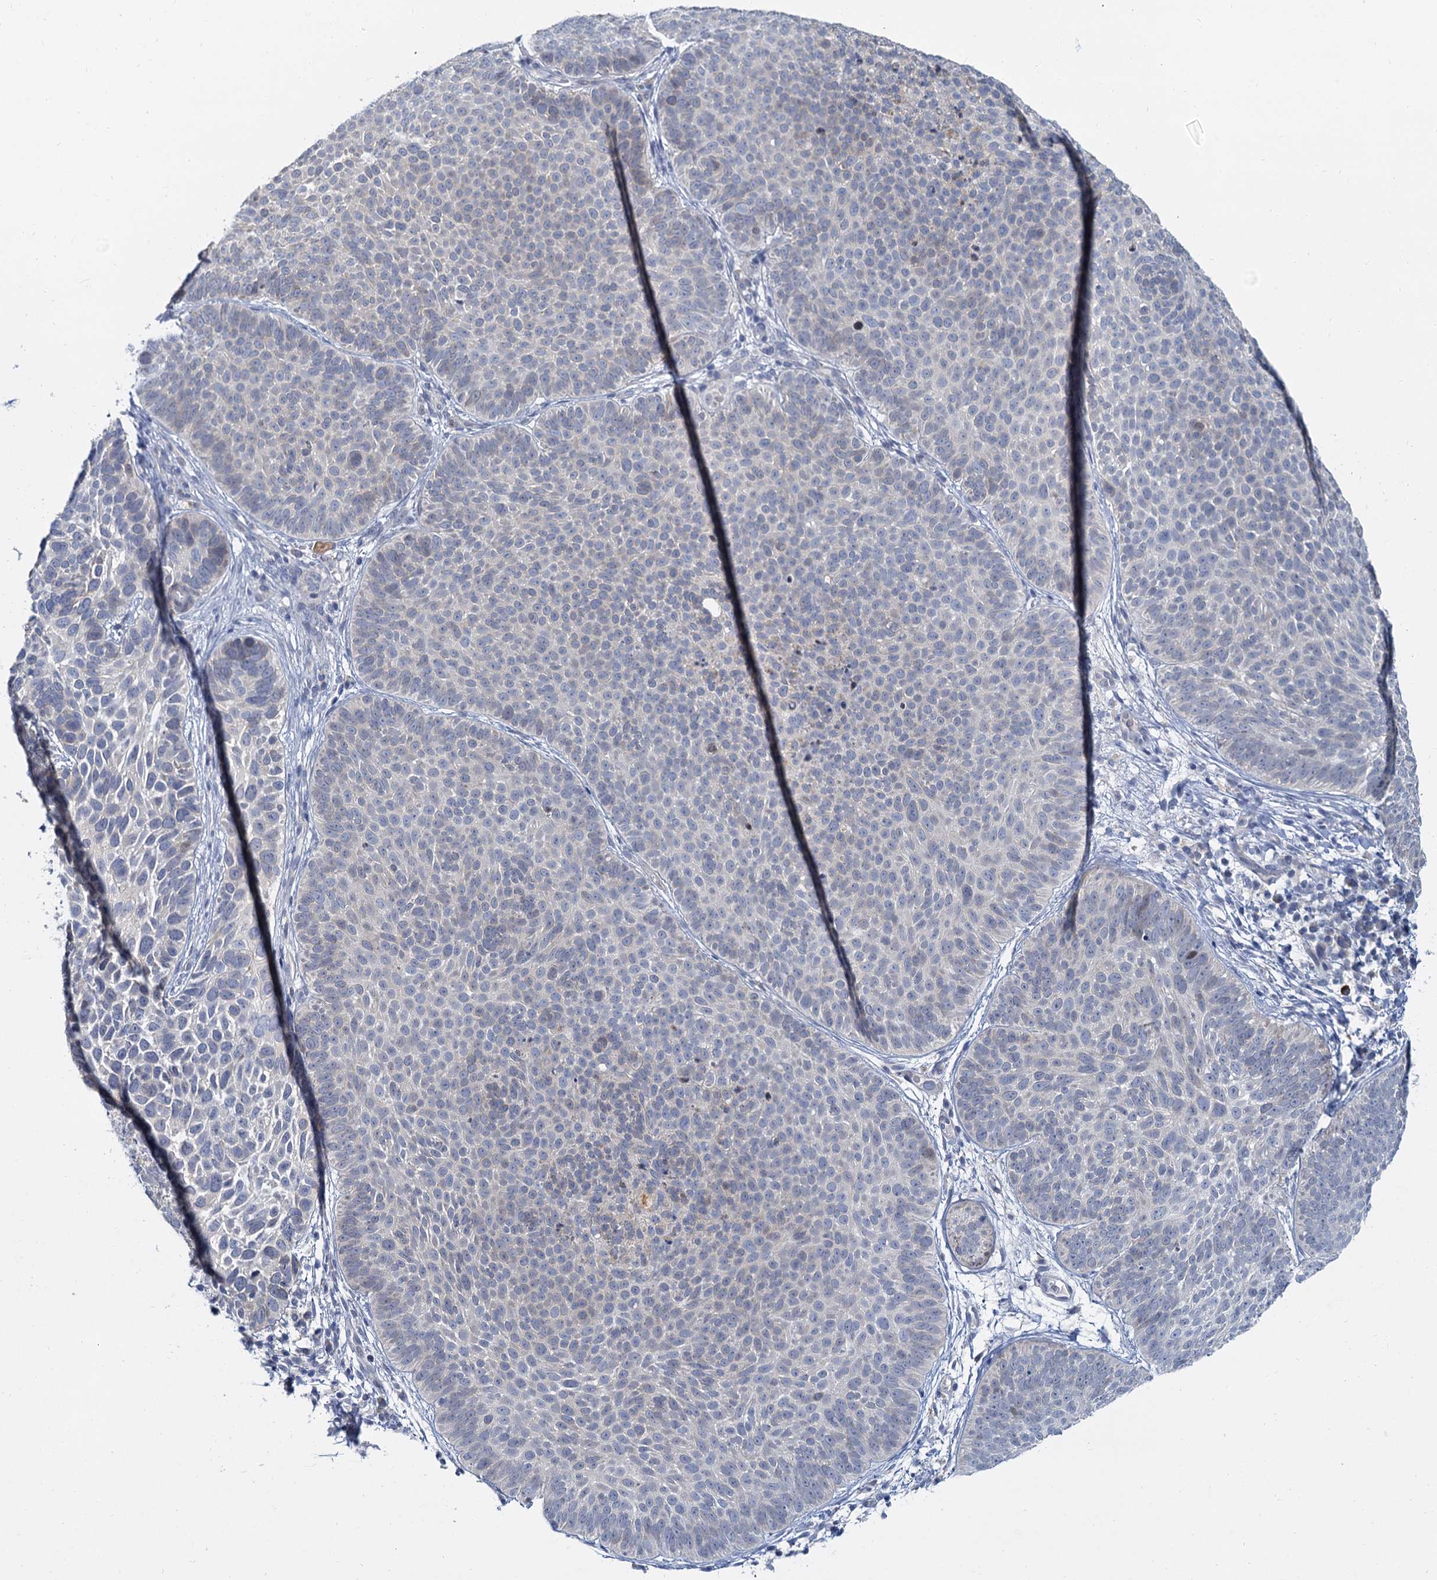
{"staining": {"intensity": "negative", "quantity": "none", "location": "none"}, "tissue": "skin cancer", "cell_type": "Tumor cells", "image_type": "cancer", "snomed": [{"axis": "morphology", "description": "Basal cell carcinoma"}, {"axis": "topography", "description": "Skin"}], "caption": "Immunohistochemistry photomicrograph of neoplastic tissue: human skin cancer stained with DAB (3,3'-diaminobenzidine) displays no significant protein expression in tumor cells.", "gene": "ACRBP", "patient": {"sex": "male", "age": 85}}